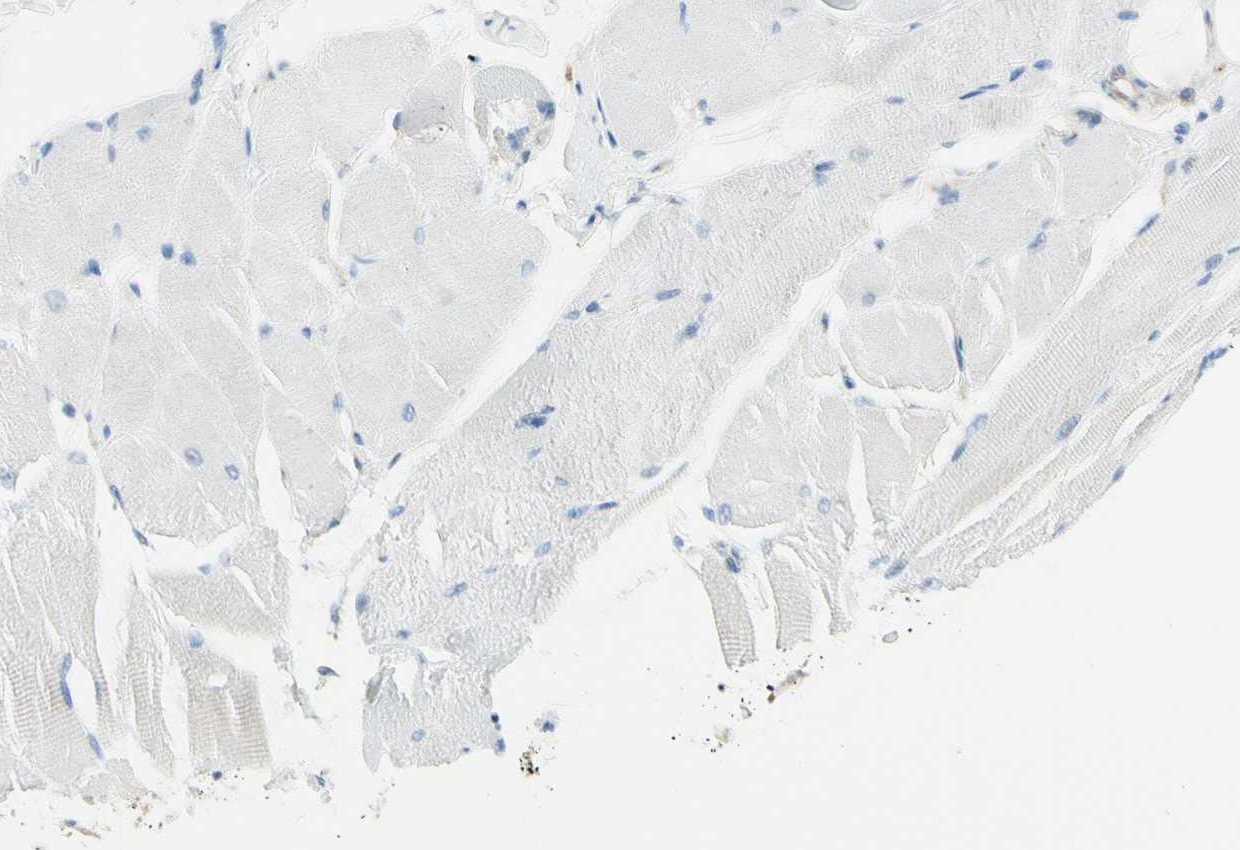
{"staining": {"intensity": "negative", "quantity": "none", "location": "none"}, "tissue": "skeletal muscle", "cell_type": "Myocytes", "image_type": "normal", "snomed": [{"axis": "morphology", "description": "Normal tissue, NOS"}, {"axis": "topography", "description": "Skeletal muscle"}, {"axis": "topography", "description": "Peripheral nerve tissue"}], "caption": "An immunohistochemistry image of normal skeletal muscle is shown. There is no staining in myocytes of skeletal muscle.", "gene": "SEMA4C", "patient": {"sex": "female", "age": 84}}